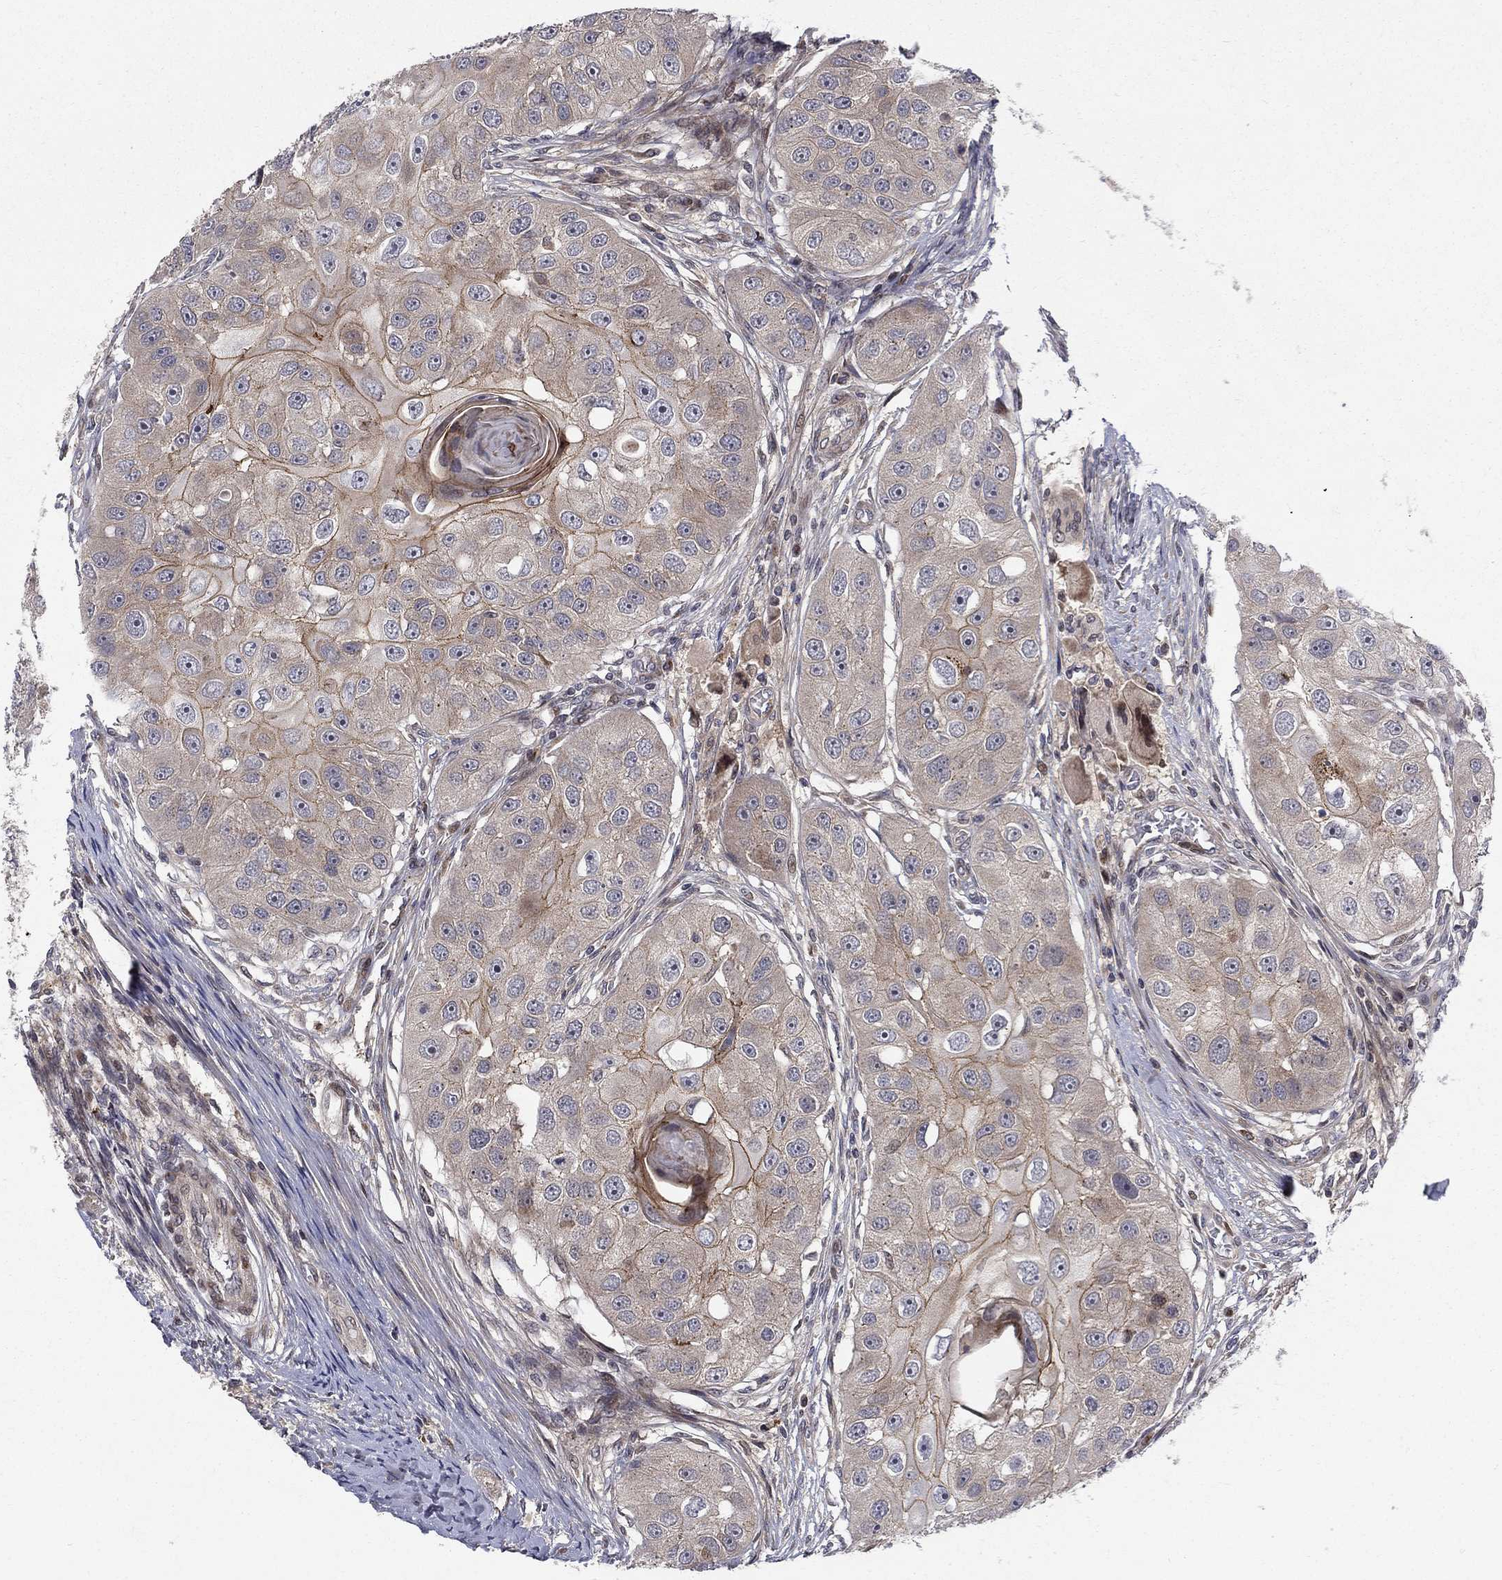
{"staining": {"intensity": "moderate", "quantity": "<25%", "location": "cytoplasmic/membranous"}, "tissue": "head and neck cancer", "cell_type": "Tumor cells", "image_type": "cancer", "snomed": [{"axis": "morphology", "description": "Normal tissue, NOS"}, {"axis": "morphology", "description": "Squamous cell carcinoma, NOS"}, {"axis": "topography", "description": "Skeletal muscle"}, {"axis": "topography", "description": "Head-Neck"}], "caption": "Tumor cells display moderate cytoplasmic/membranous staining in approximately <25% of cells in head and neck cancer (squamous cell carcinoma).", "gene": "WDR19", "patient": {"sex": "male", "age": 51}}